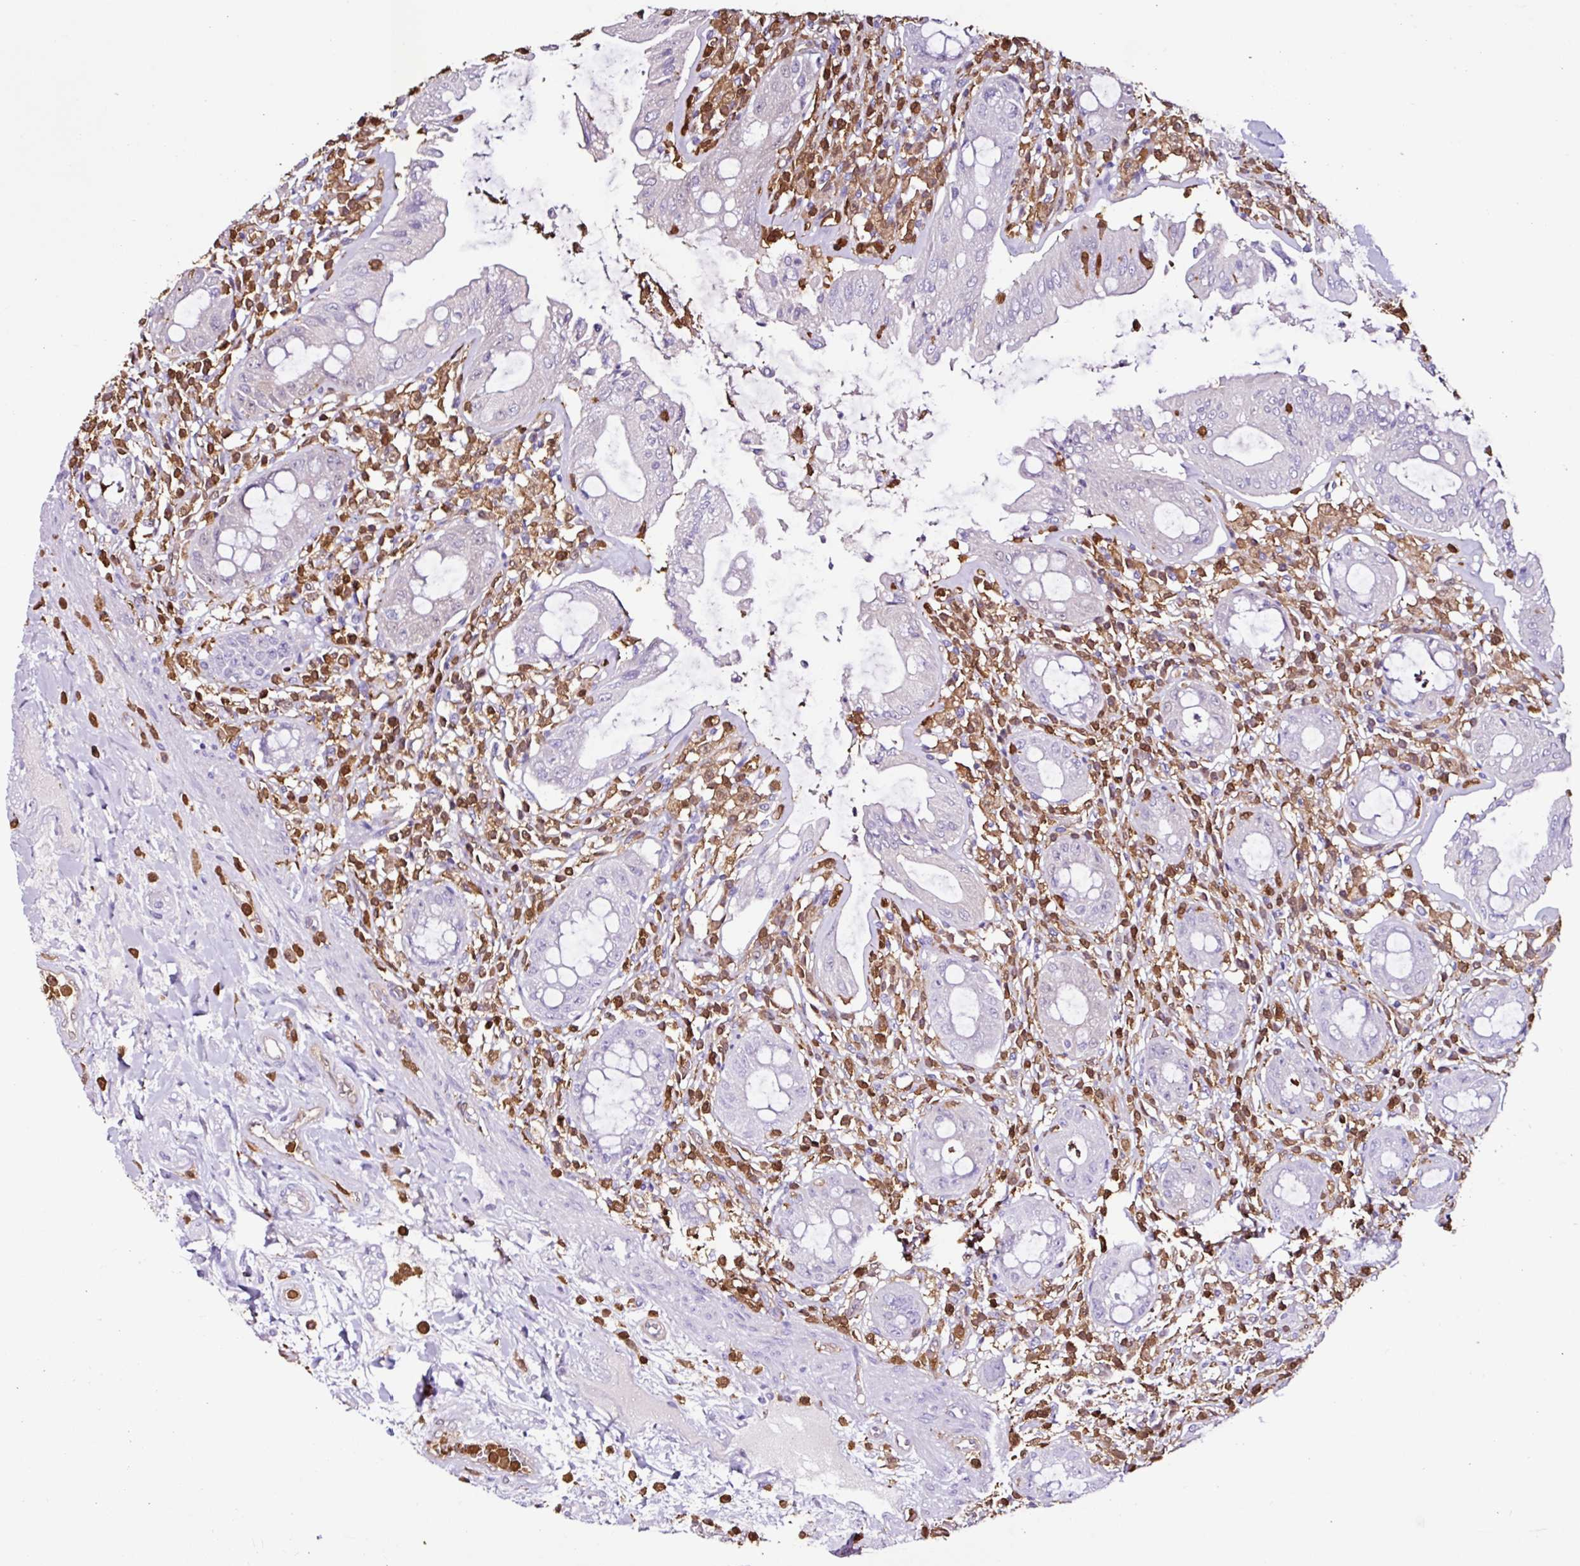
{"staining": {"intensity": "negative", "quantity": "none", "location": "none"}, "tissue": "rectum", "cell_type": "Glandular cells", "image_type": "normal", "snomed": [{"axis": "morphology", "description": "Normal tissue, NOS"}, {"axis": "topography", "description": "Rectum"}], "caption": "Glandular cells are negative for brown protein staining in unremarkable rectum. (DAB (3,3'-diaminobenzidine) immunohistochemistry visualized using brightfield microscopy, high magnification).", "gene": "ARHGDIB", "patient": {"sex": "female", "age": 57}}